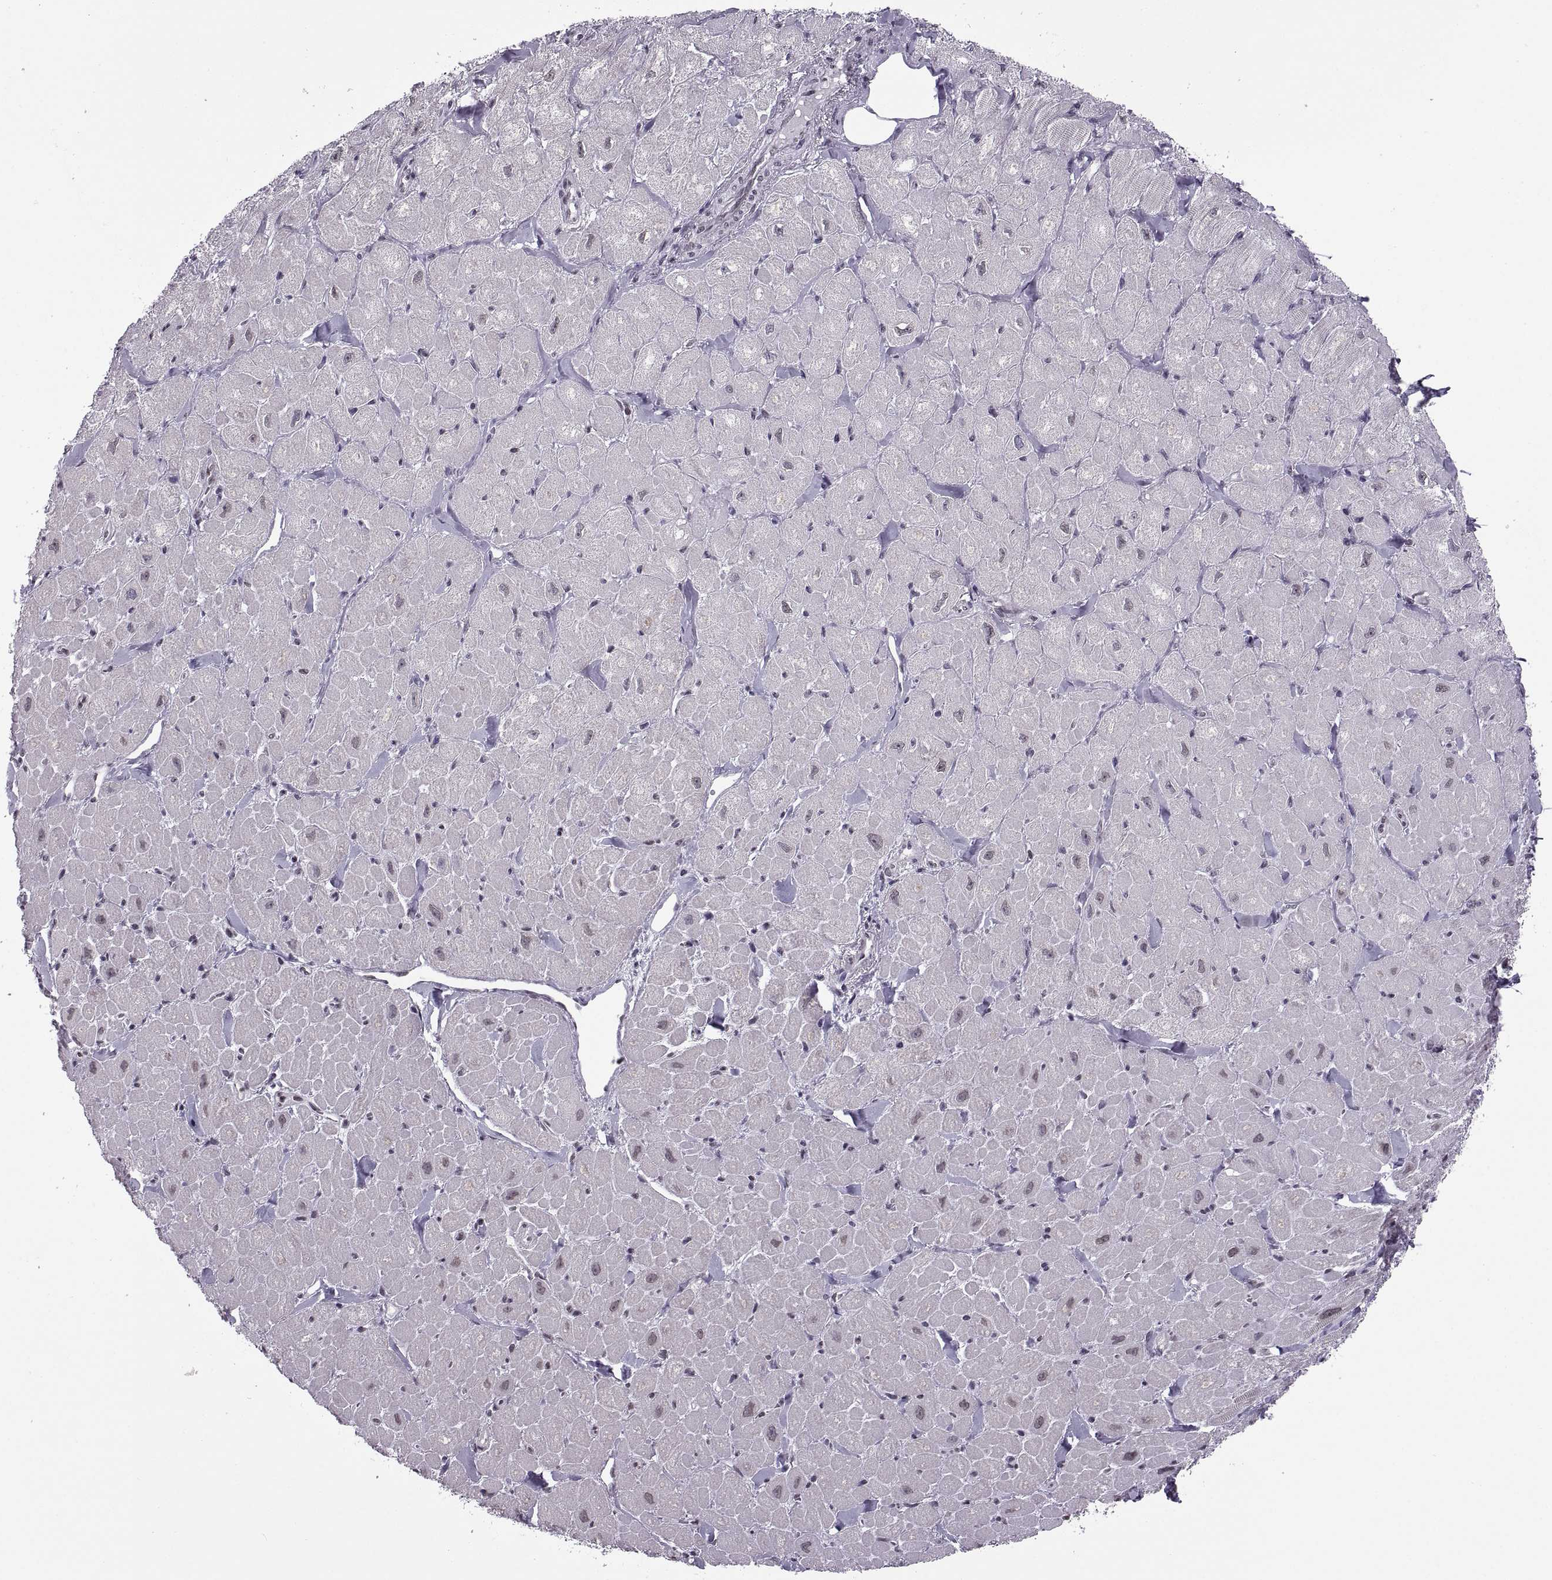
{"staining": {"intensity": "negative", "quantity": "none", "location": "none"}, "tissue": "heart muscle", "cell_type": "Cardiomyocytes", "image_type": "normal", "snomed": [{"axis": "morphology", "description": "Normal tissue, NOS"}, {"axis": "topography", "description": "Heart"}], "caption": "IHC image of benign heart muscle: human heart muscle stained with DAB shows no significant protein staining in cardiomyocytes.", "gene": "H1", "patient": {"sex": "male", "age": 60}}